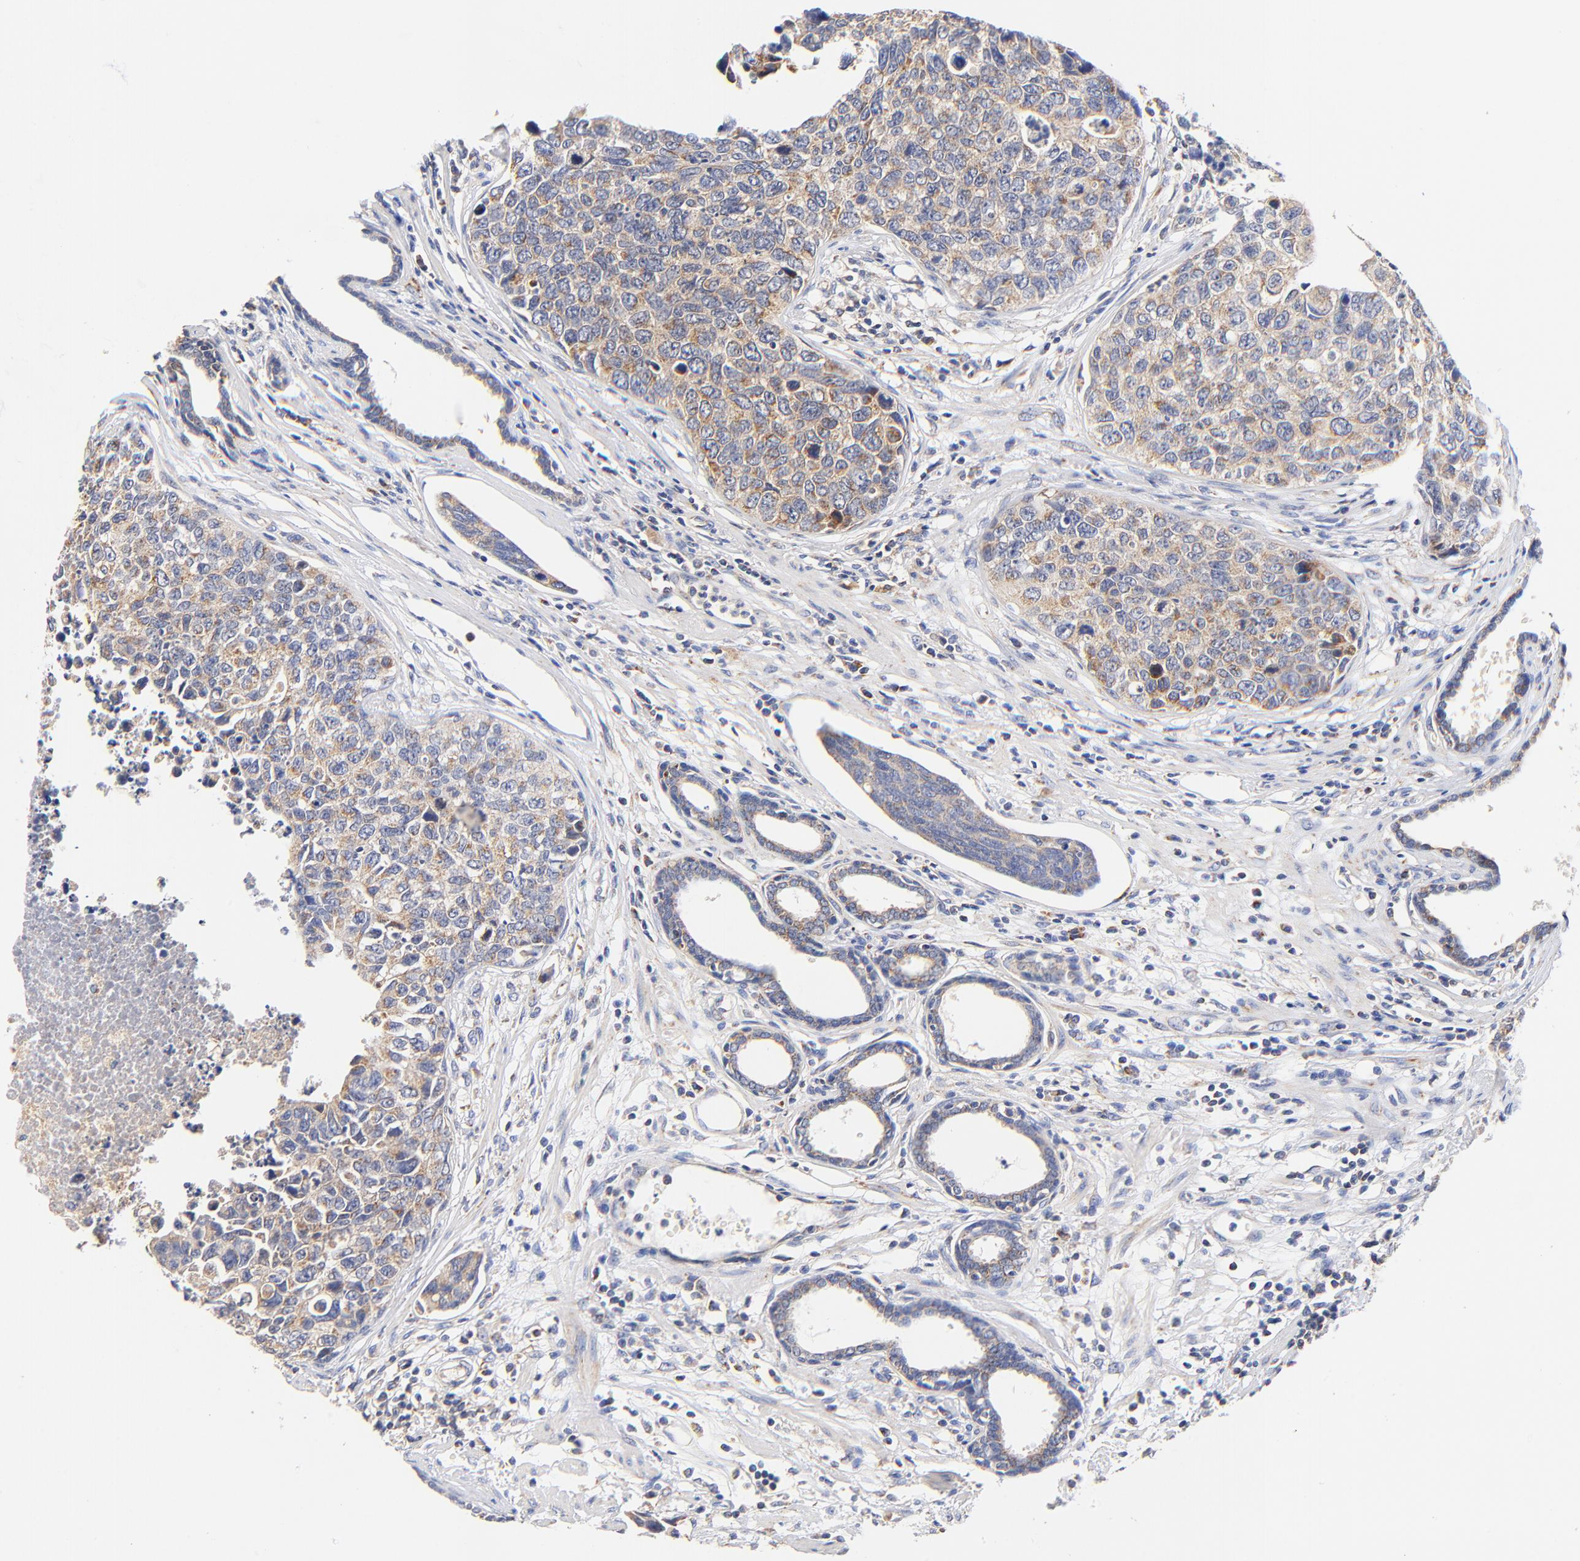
{"staining": {"intensity": "moderate", "quantity": ">75%", "location": "cytoplasmic/membranous"}, "tissue": "urothelial cancer", "cell_type": "Tumor cells", "image_type": "cancer", "snomed": [{"axis": "morphology", "description": "Urothelial carcinoma, High grade"}, {"axis": "topography", "description": "Urinary bladder"}], "caption": "IHC histopathology image of neoplastic tissue: urothelial carcinoma (high-grade) stained using immunohistochemistry (IHC) shows medium levels of moderate protein expression localized specifically in the cytoplasmic/membranous of tumor cells, appearing as a cytoplasmic/membranous brown color.", "gene": "ATP5F1D", "patient": {"sex": "male", "age": 81}}